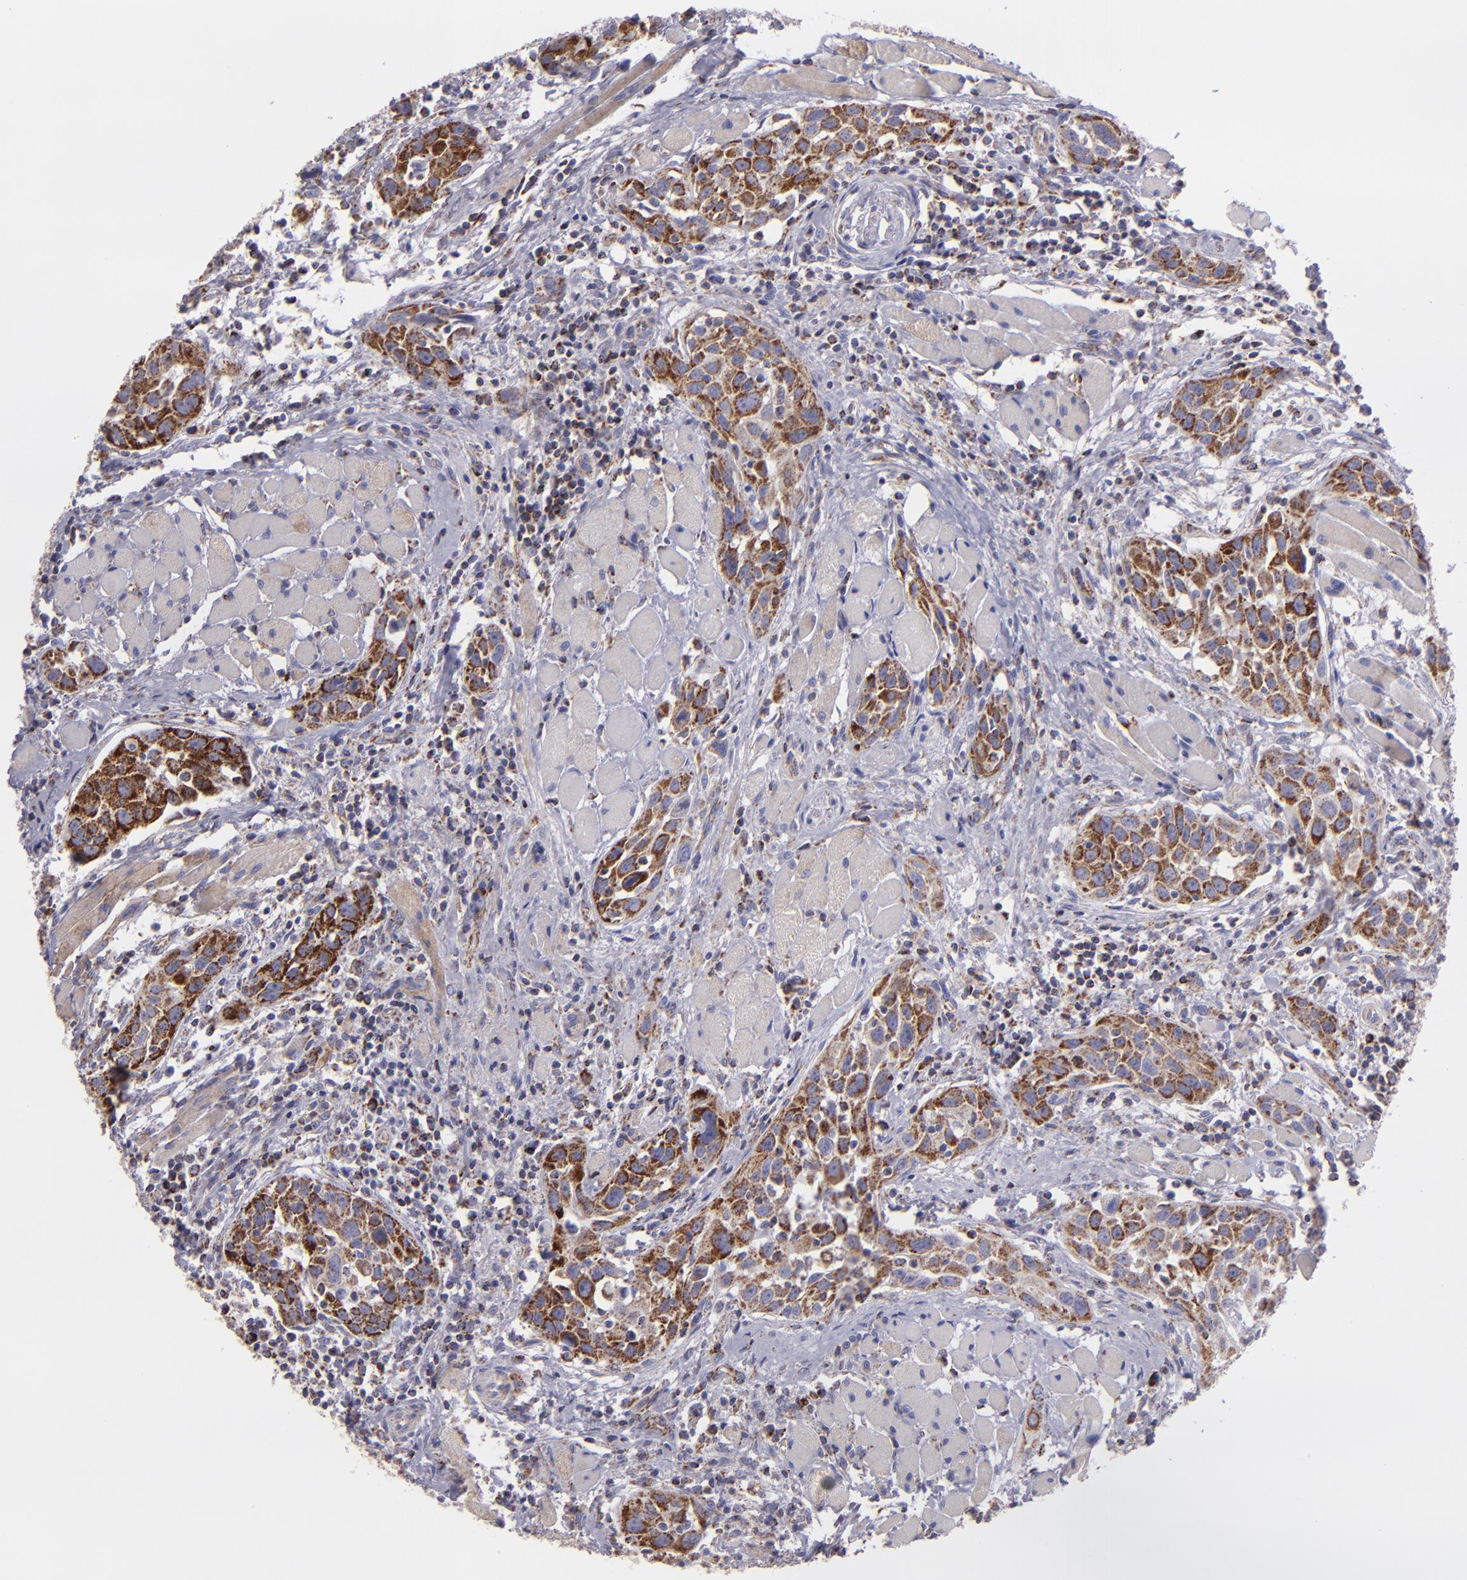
{"staining": {"intensity": "moderate", "quantity": ">75%", "location": "cytoplasmic/membranous"}, "tissue": "head and neck cancer", "cell_type": "Tumor cells", "image_type": "cancer", "snomed": [{"axis": "morphology", "description": "Squamous cell carcinoma, NOS"}, {"axis": "topography", "description": "Oral tissue"}, {"axis": "topography", "description": "Head-Neck"}], "caption": "A micrograph of head and neck cancer stained for a protein displays moderate cytoplasmic/membranous brown staining in tumor cells.", "gene": "HSPD1", "patient": {"sex": "female", "age": 50}}